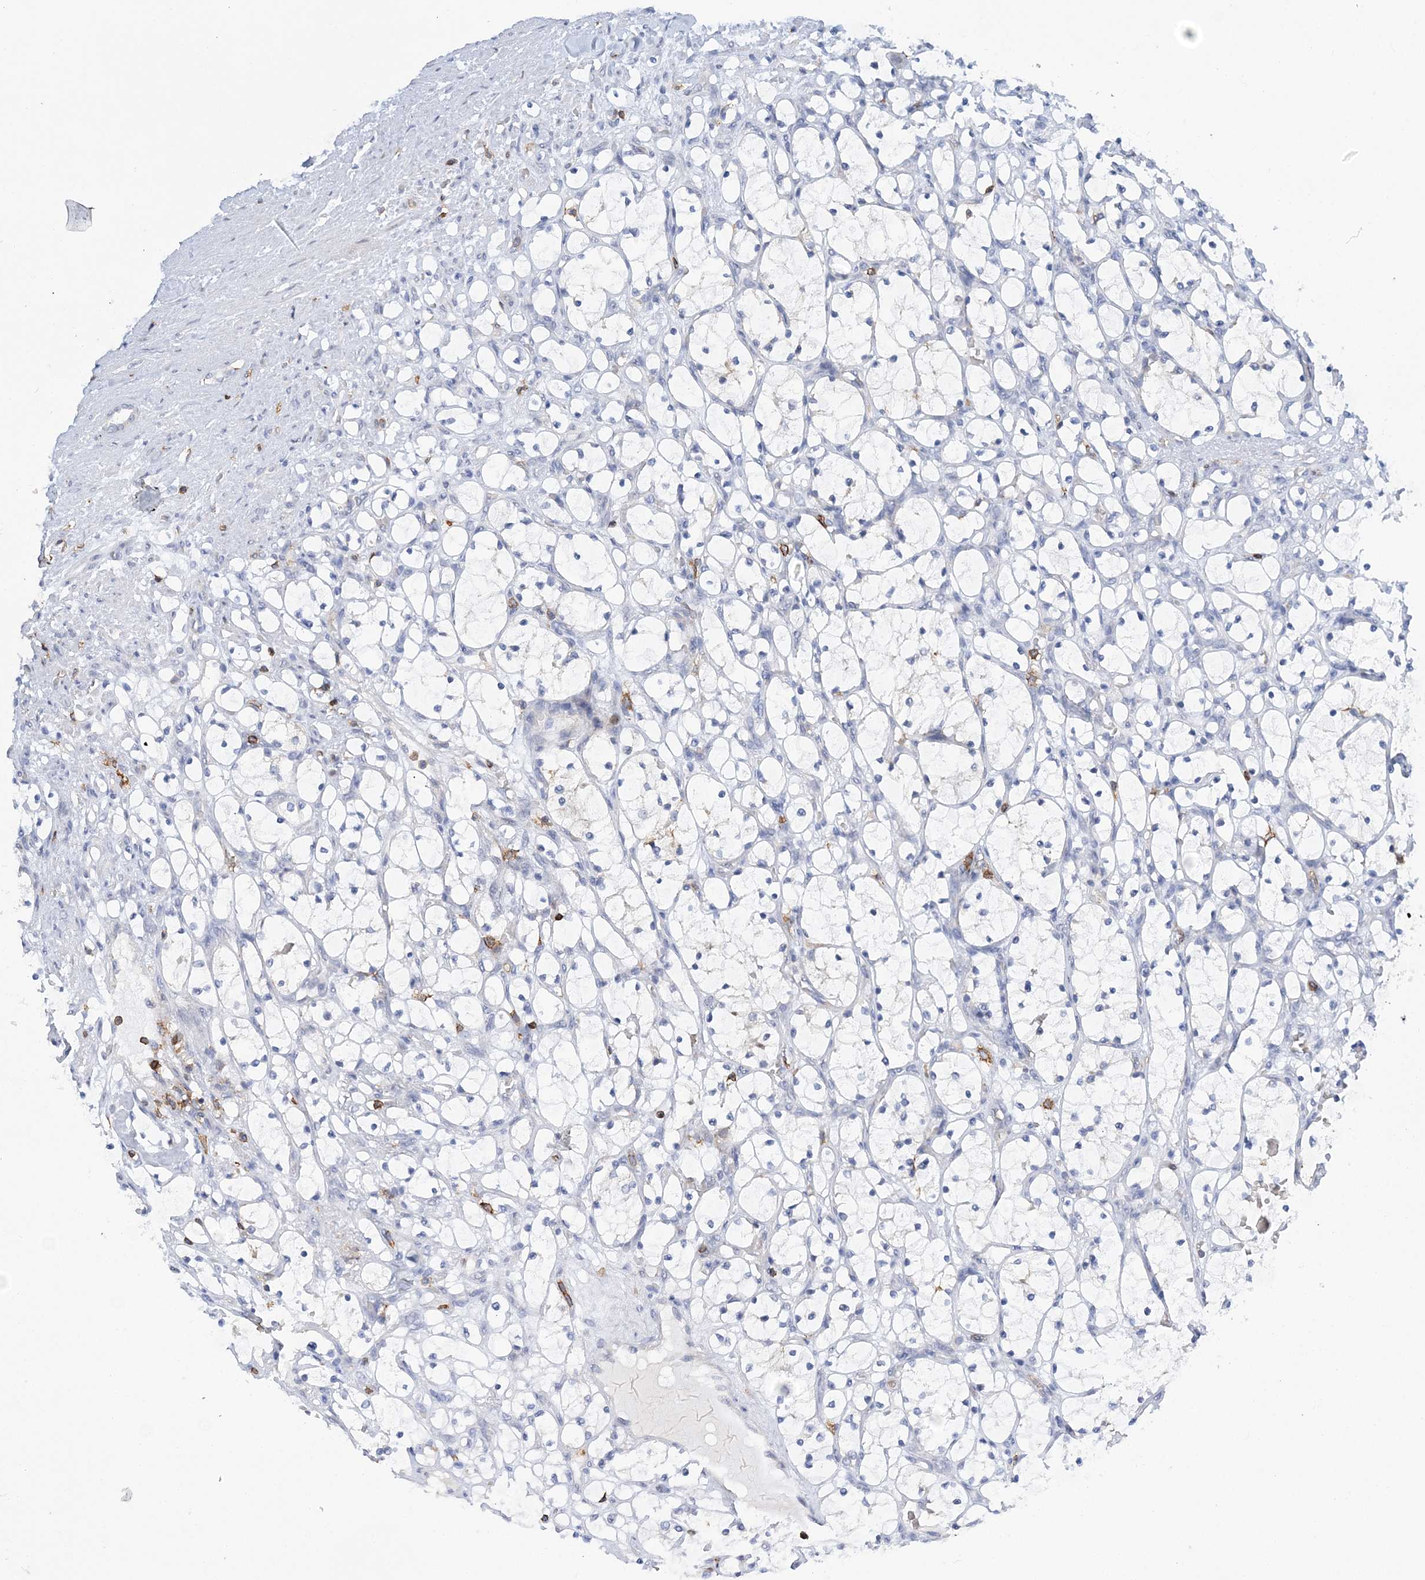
{"staining": {"intensity": "negative", "quantity": "none", "location": "none"}, "tissue": "renal cancer", "cell_type": "Tumor cells", "image_type": "cancer", "snomed": [{"axis": "morphology", "description": "Adenocarcinoma, NOS"}, {"axis": "topography", "description": "Kidney"}], "caption": "IHC photomicrograph of neoplastic tissue: human renal cancer (adenocarcinoma) stained with DAB (3,3'-diaminobenzidine) demonstrates no significant protein expression in tumor cells.", "gene": "PRMT9", "patient": {"sex": "female", "age": 69}}